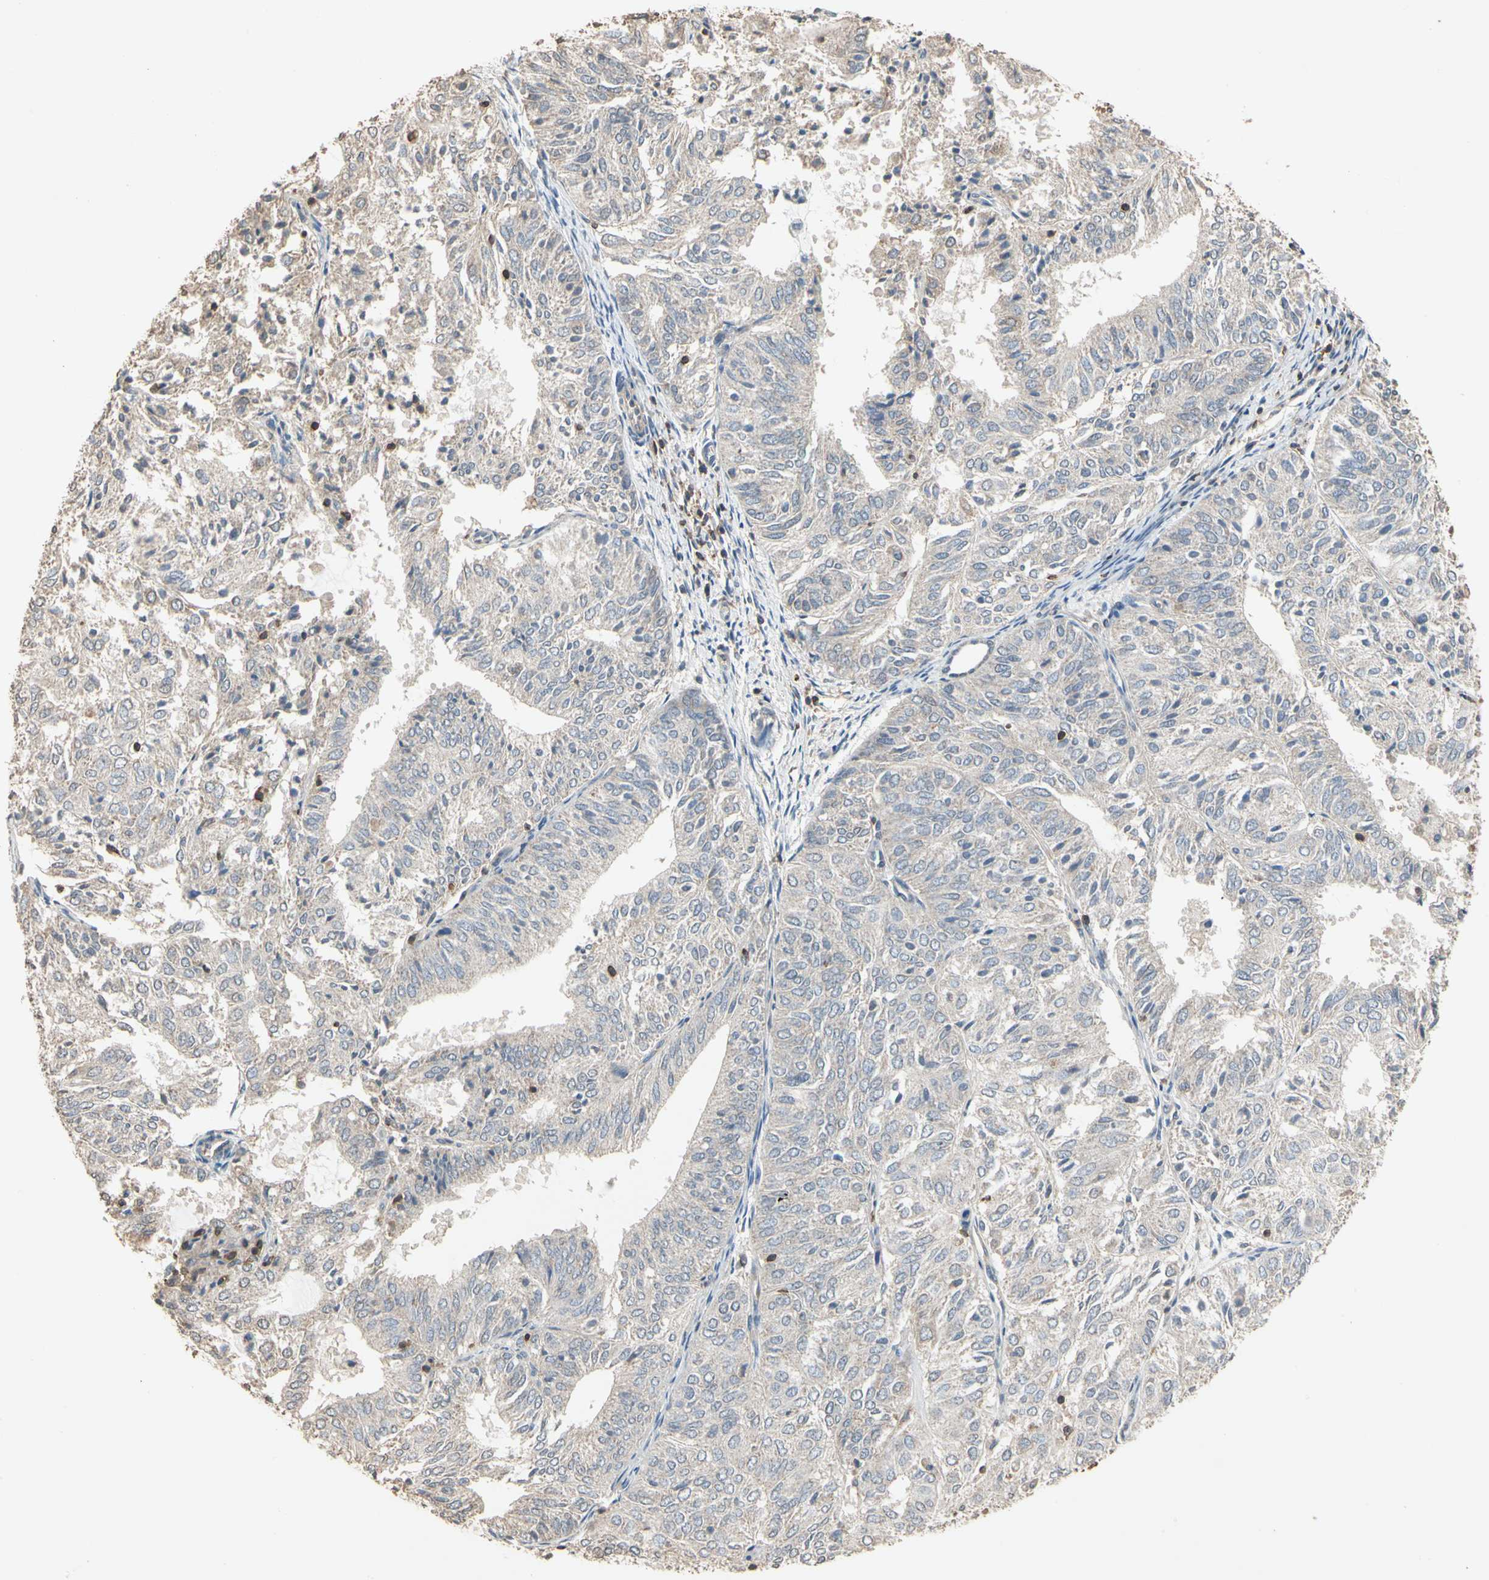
{"staining": {"intensity": "negative", "quantity": "none", "location": "none"}, "tissue": "endometrial cancer", "cell_type": "Tumor cells", "image_type": "cancer", "snomed": [{"axis": "morphology", "description": "Adenocarcinoma, NOS"}, {"axis": "topography", "description": "Uterus"}], "caption": "Endometrial cancer (adenocarcinoma) was stained to show a protein in brown. There is no significant staining in tumor cells.", "gene": "MAP3K10", "patient": {"sex": "female", "age": 60}}